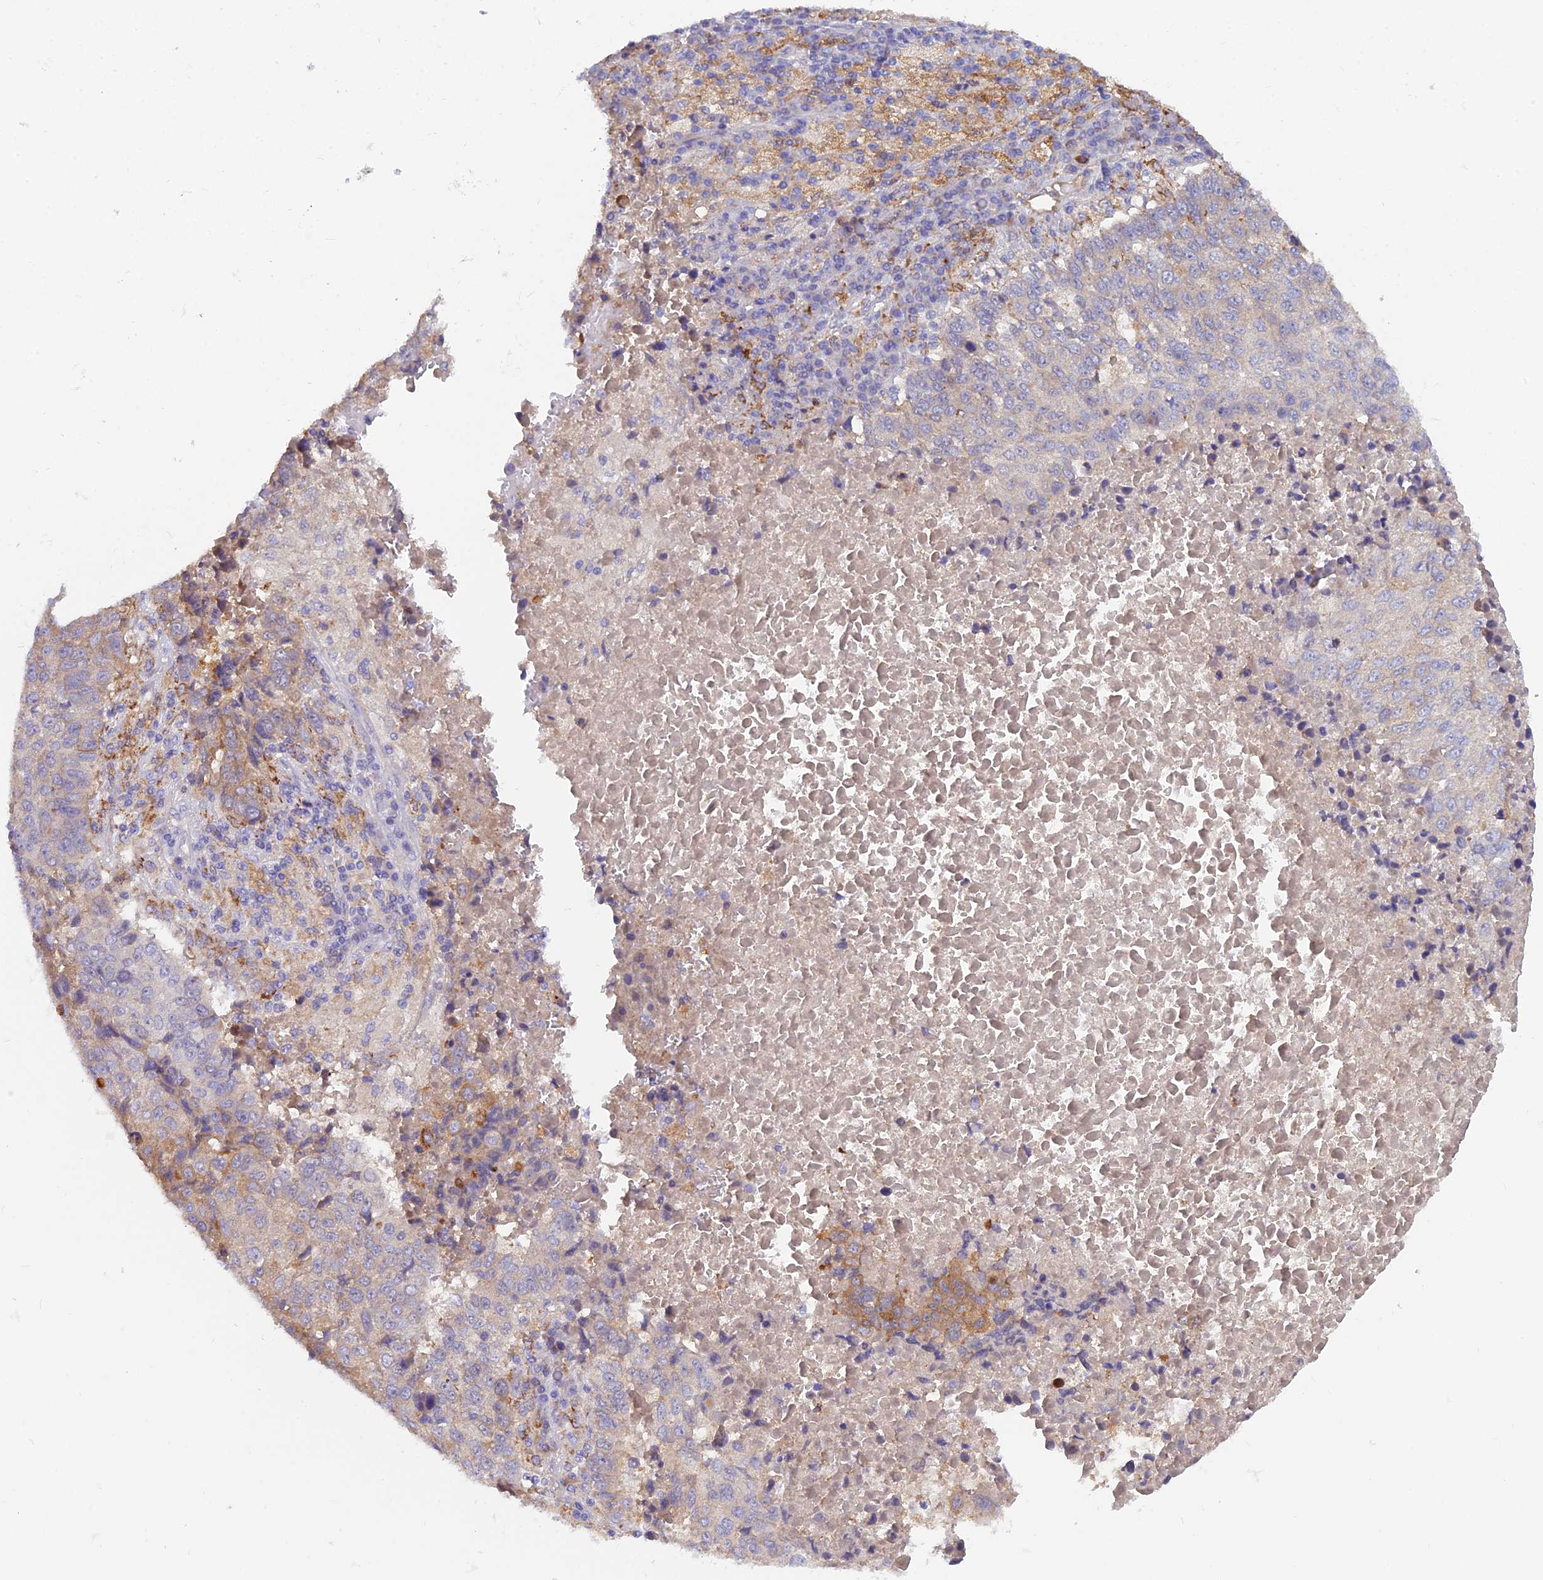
{"staining": {"intensity": "moderate", "quantity": "25%-75%", "location": "cytoplasmic/membranous"}, "tissue": "lung cancer", "cell_type": "Tumor cells", "image_type": "cancer", "snomed": [{"axis": "morphology", "description": "Squamous cell carcinoma, NOS"}, {"axis": "topography", "description": "Lung"}], "caption": "The immunohistochemical stain shows moderate cytoplasmic/membranous positivity in tumor cells of lung cancer (squamous cell carcinoma) tissue.", "gene": "TIGD6", "patient": {"sex": "male", "age": 73}}